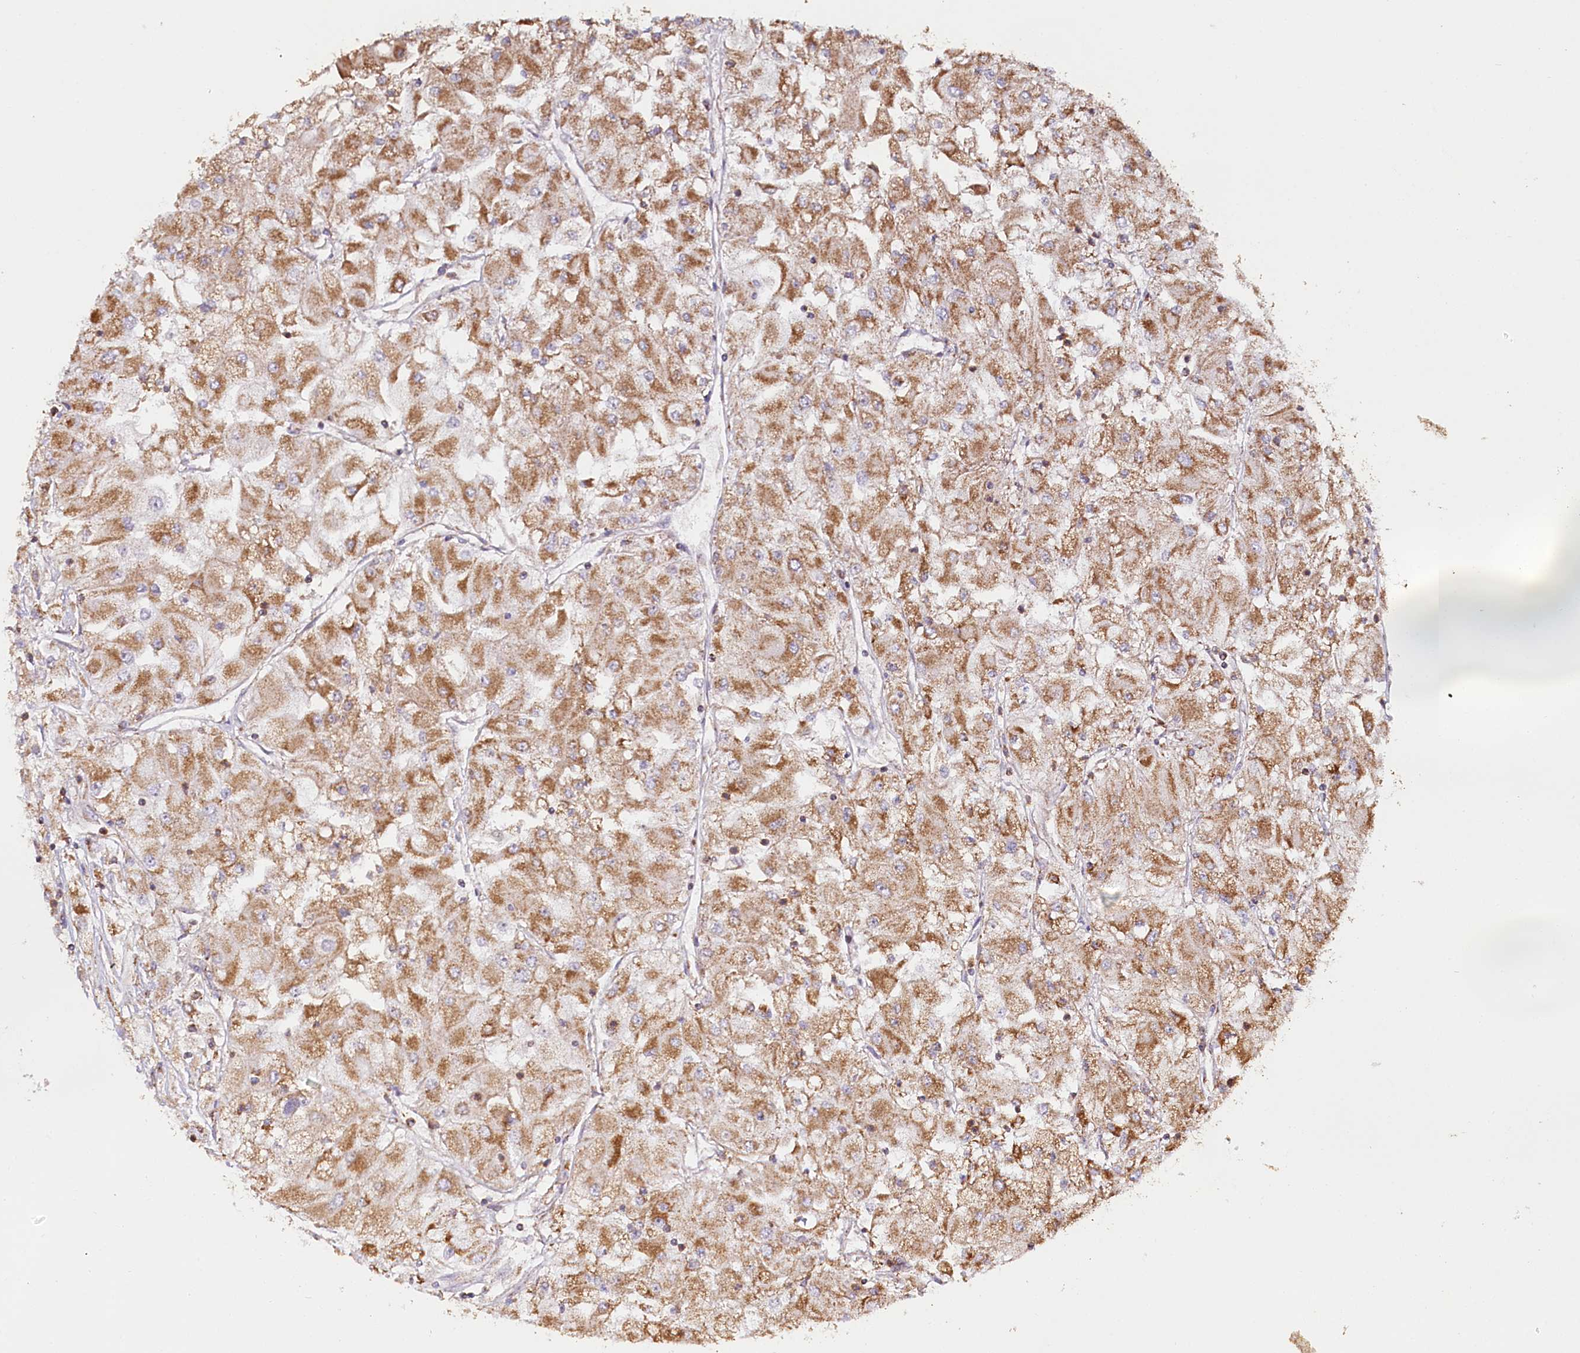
{"staining": {"intensity": "moderate", "quantity": ">75%", "location": "cytoplasmic/membranous"}, "tissue": "renal cancer", "cell_type": "Tumor cells", "image_type": "cancer", "snomed": [{"axis": "morphology", "description": "Adenocarcinoma, NOS"}, {"axis": "topography", "description": "Kidney"}], "caption": "This is an image of immunohistochemistry (IHC) staining of renal cancer, which shows moderate expression in the cytoplasmic/membranous of tumor cells.", "gene": "MMP25", "patient": {"sex": "male", "age": 80}}